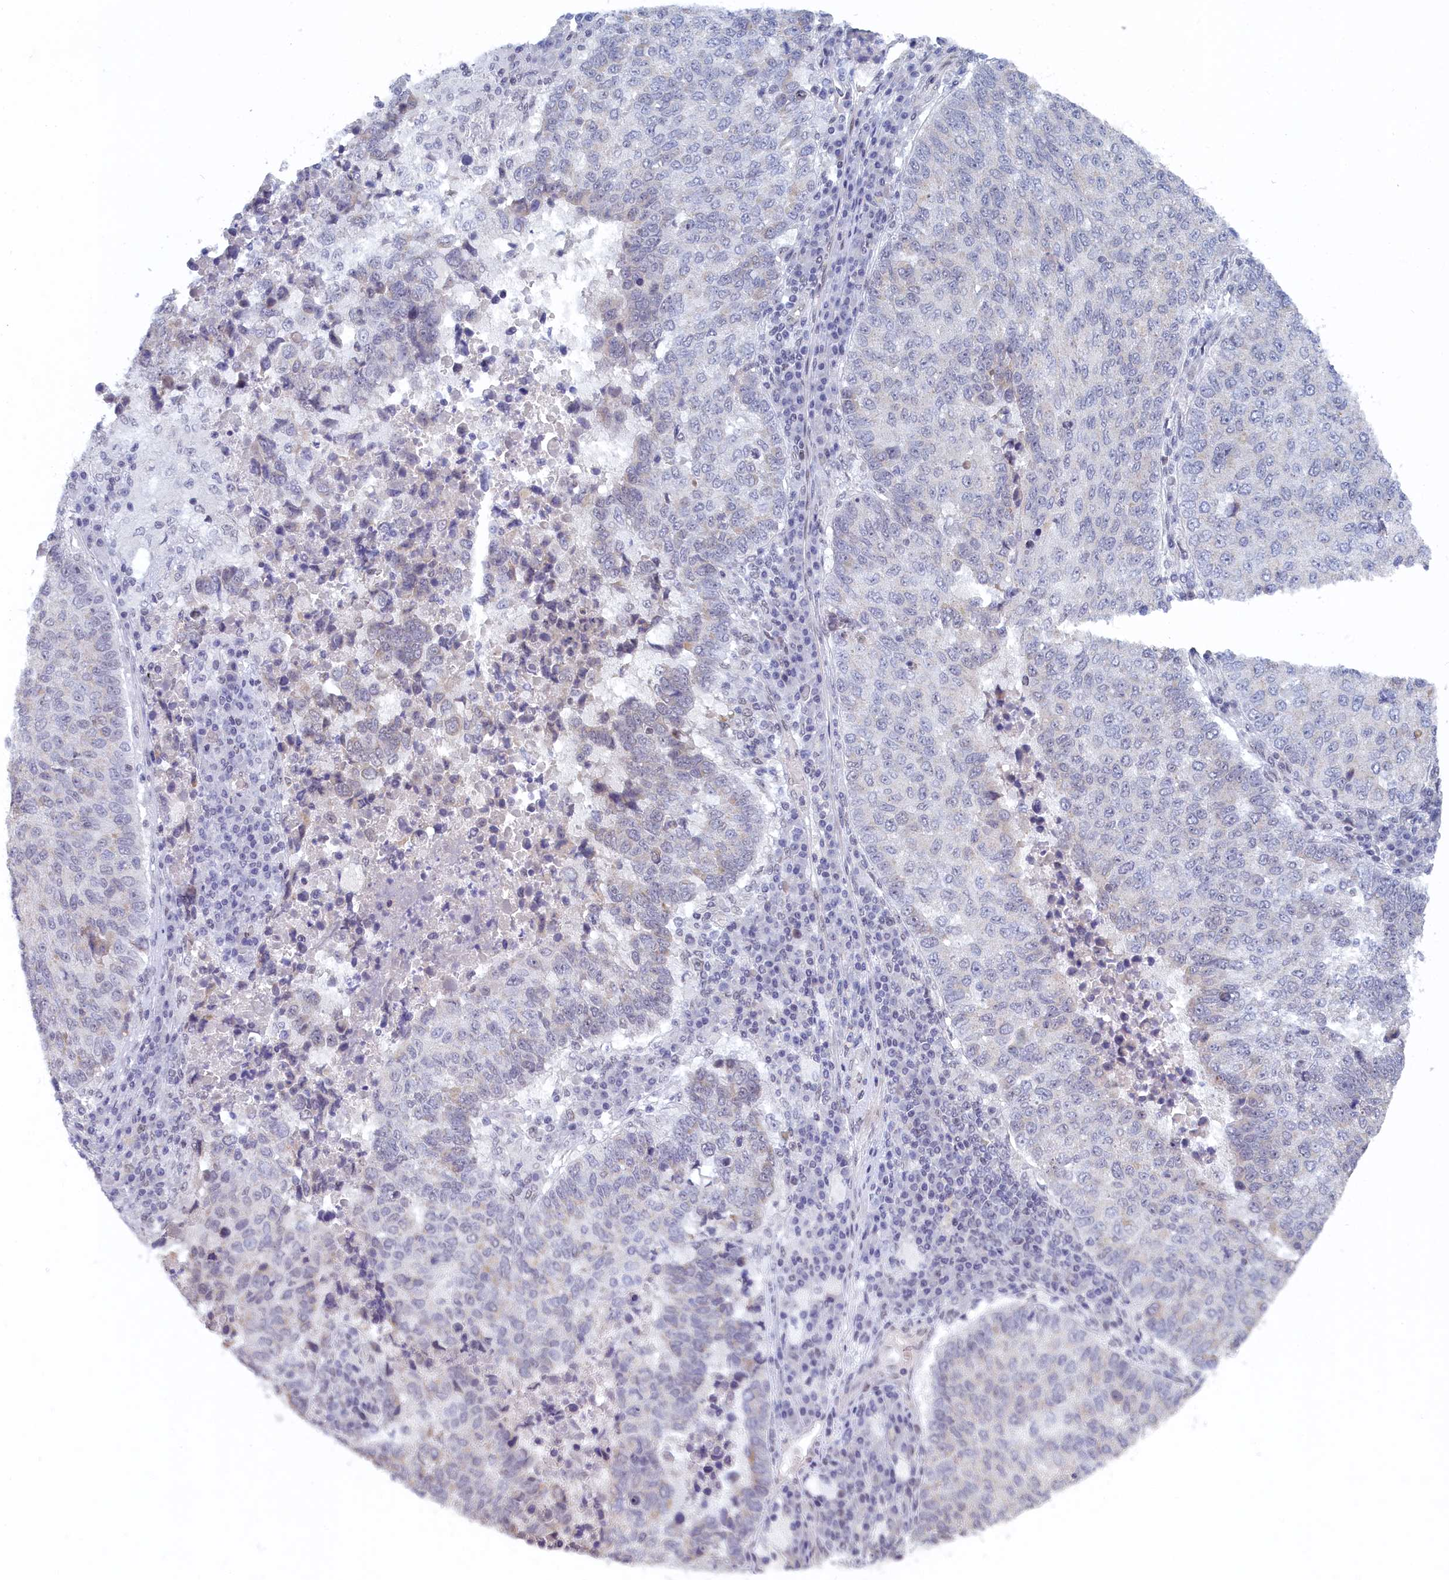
{"staining": {"intensity": "negative", "quantity": "none", "location": "none"}, "tissue": "lung cancer", "cell_type": "Tumor cells", "image_type": "cancer", "snomed": [{"axis": "morphology", "description": "Squamous cell carcinoma, NOS"}, {"axis": "topography", "description": "Lung"}], "caption": "Tumor cells show no significant protein positivity in lung cancer. The staining is performed using DAB (3,3'-diaminobenzidine) brown chromogen with nuclei counter-stained in using hematoxylin.", "gene": "DNAJC17", "patient": {"sex": "male", "age": 73}}